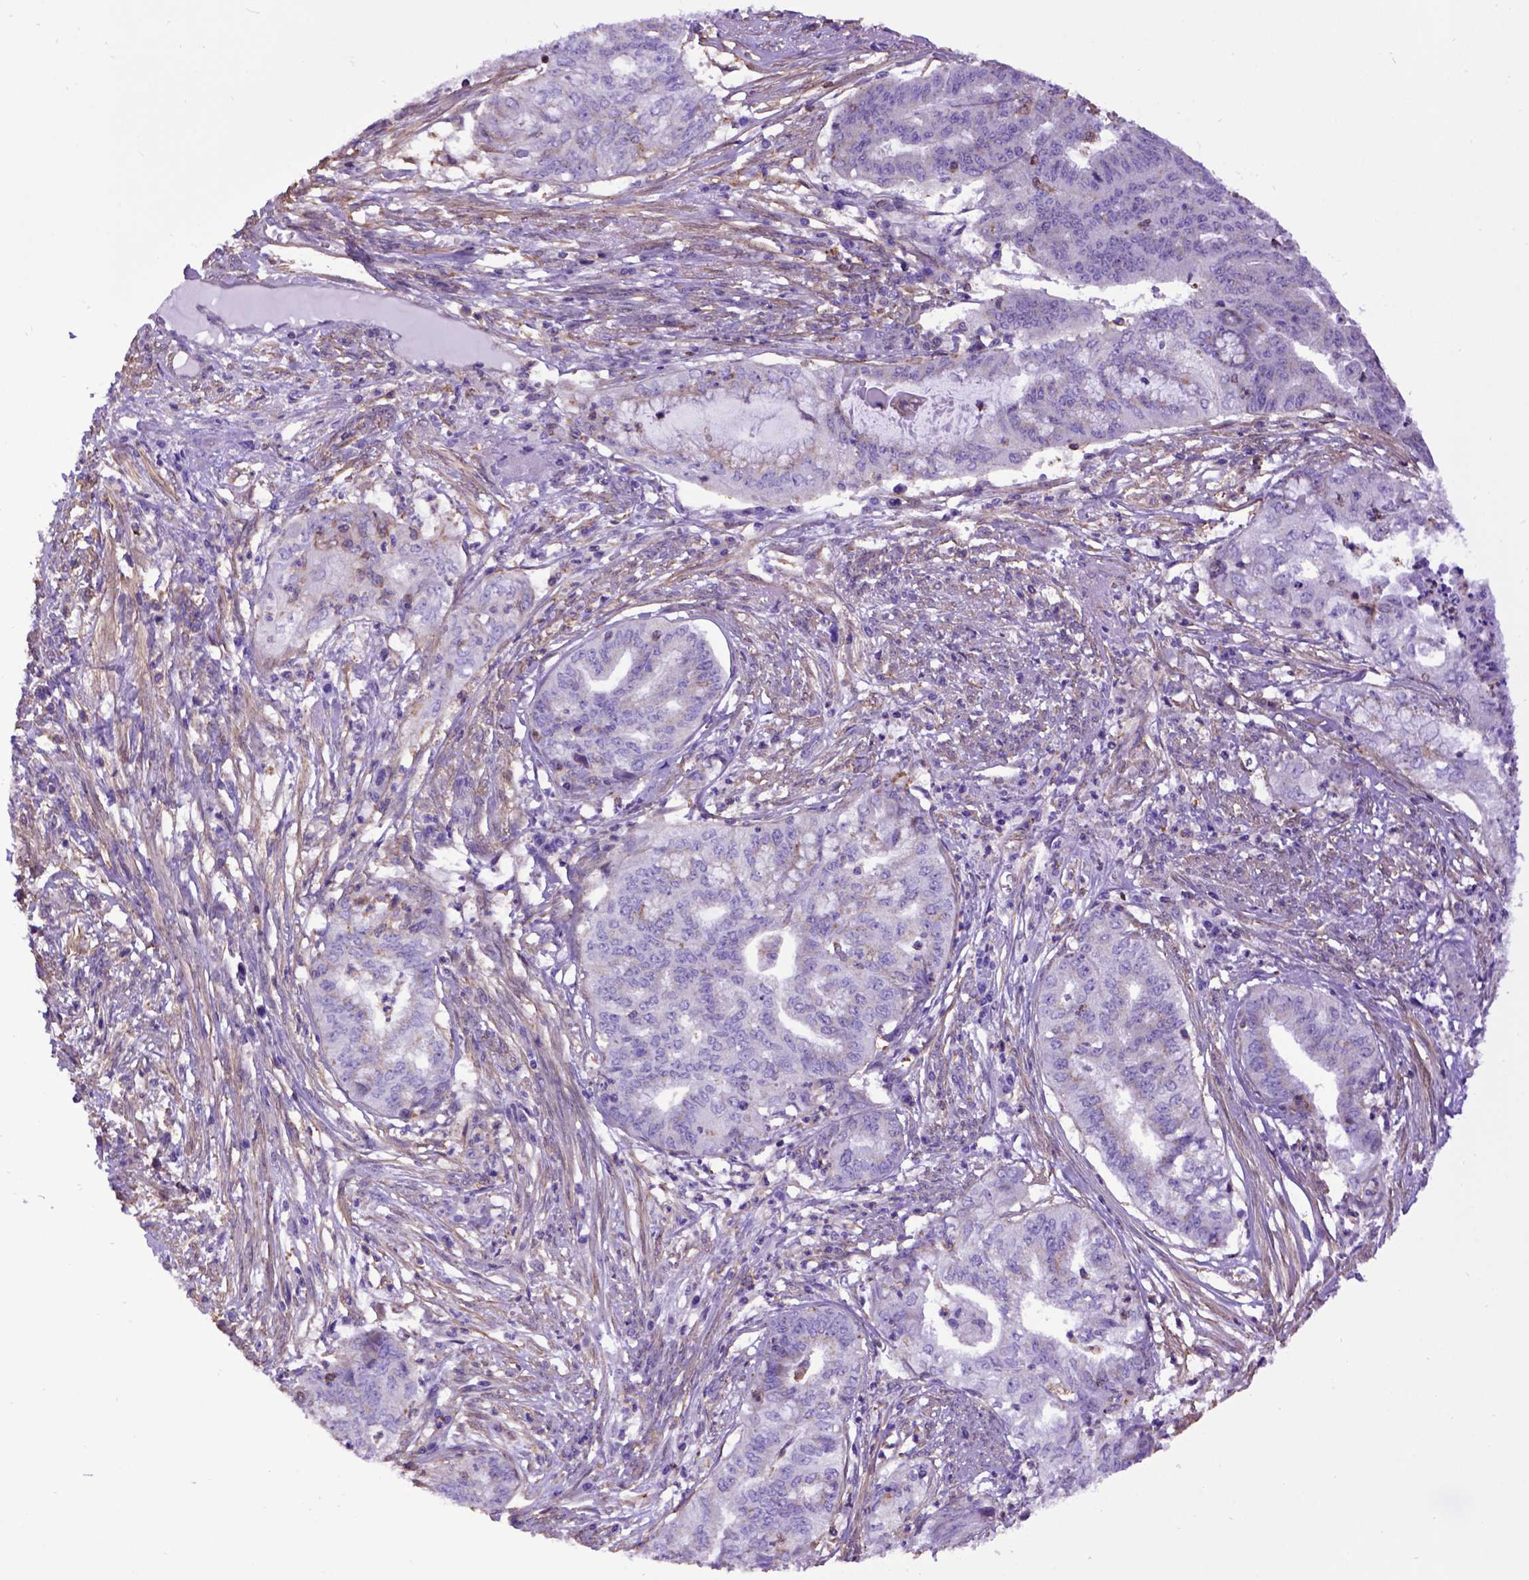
{"staining": {"intensity": "negative", "quantity": "none", "location": "none"}, "tissue": "endometrial cancer", "cell_type": "Tumor cells", "image_type": "cancer", "snomed": [{"axis": "morphology", "description": "Adenocarcinoma, NOS"}, {"axis": "topography", "description": "Endometrium"}], "caption": "The photomicrograph shows no staining of tumor cells in endometrial adenocarcinoma.", "gene": "ASAH2", "patient": {"sex": "female", "age": 79}}